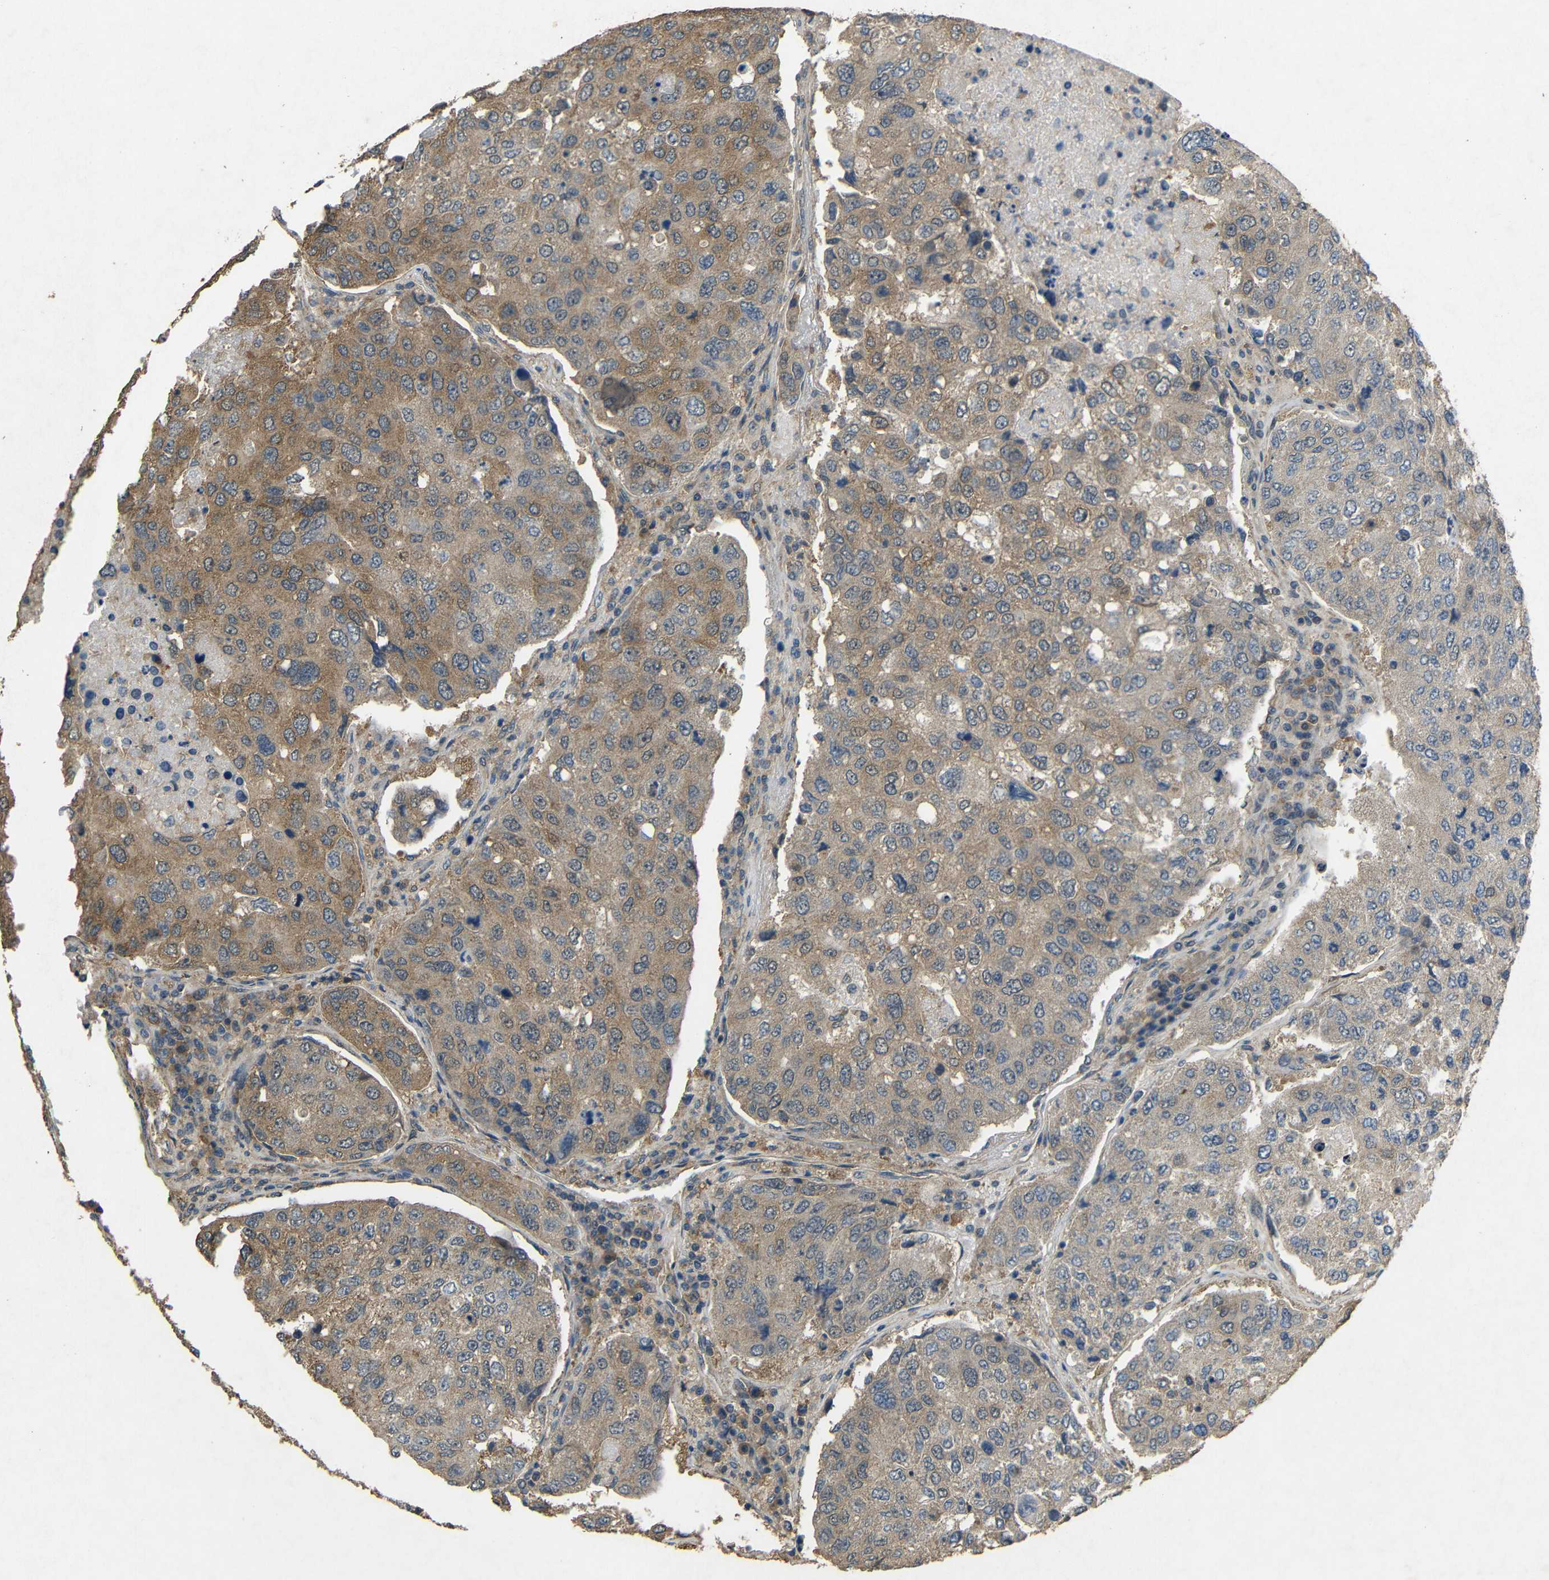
{"staining": {"intensity": "moderate", "quantity": ">75%", "location": "cytoplasmic/membranous"}, "tissue": "urothelial cancer", "cell_type": "Tumor cells", "image_type": "cancer", "snomed": [{"axis": "morphology", "description": "Urothelial carcinoma, High grade"}, {"axis": "topography", "description": "Lymph node"}, {"axis": "topography", "description": "Urinary bladder"}], "caption": "Immunohistochemical staining of urothelial cancer shows medium levels of moderate cytoplasmic/membranous positivity in approximately >75% of tumor cells. (Brightfield microscopy of DAB IHC at high magnification).", "gene": "BNIP3", "patient": {"sex": "male", "age": 51}}